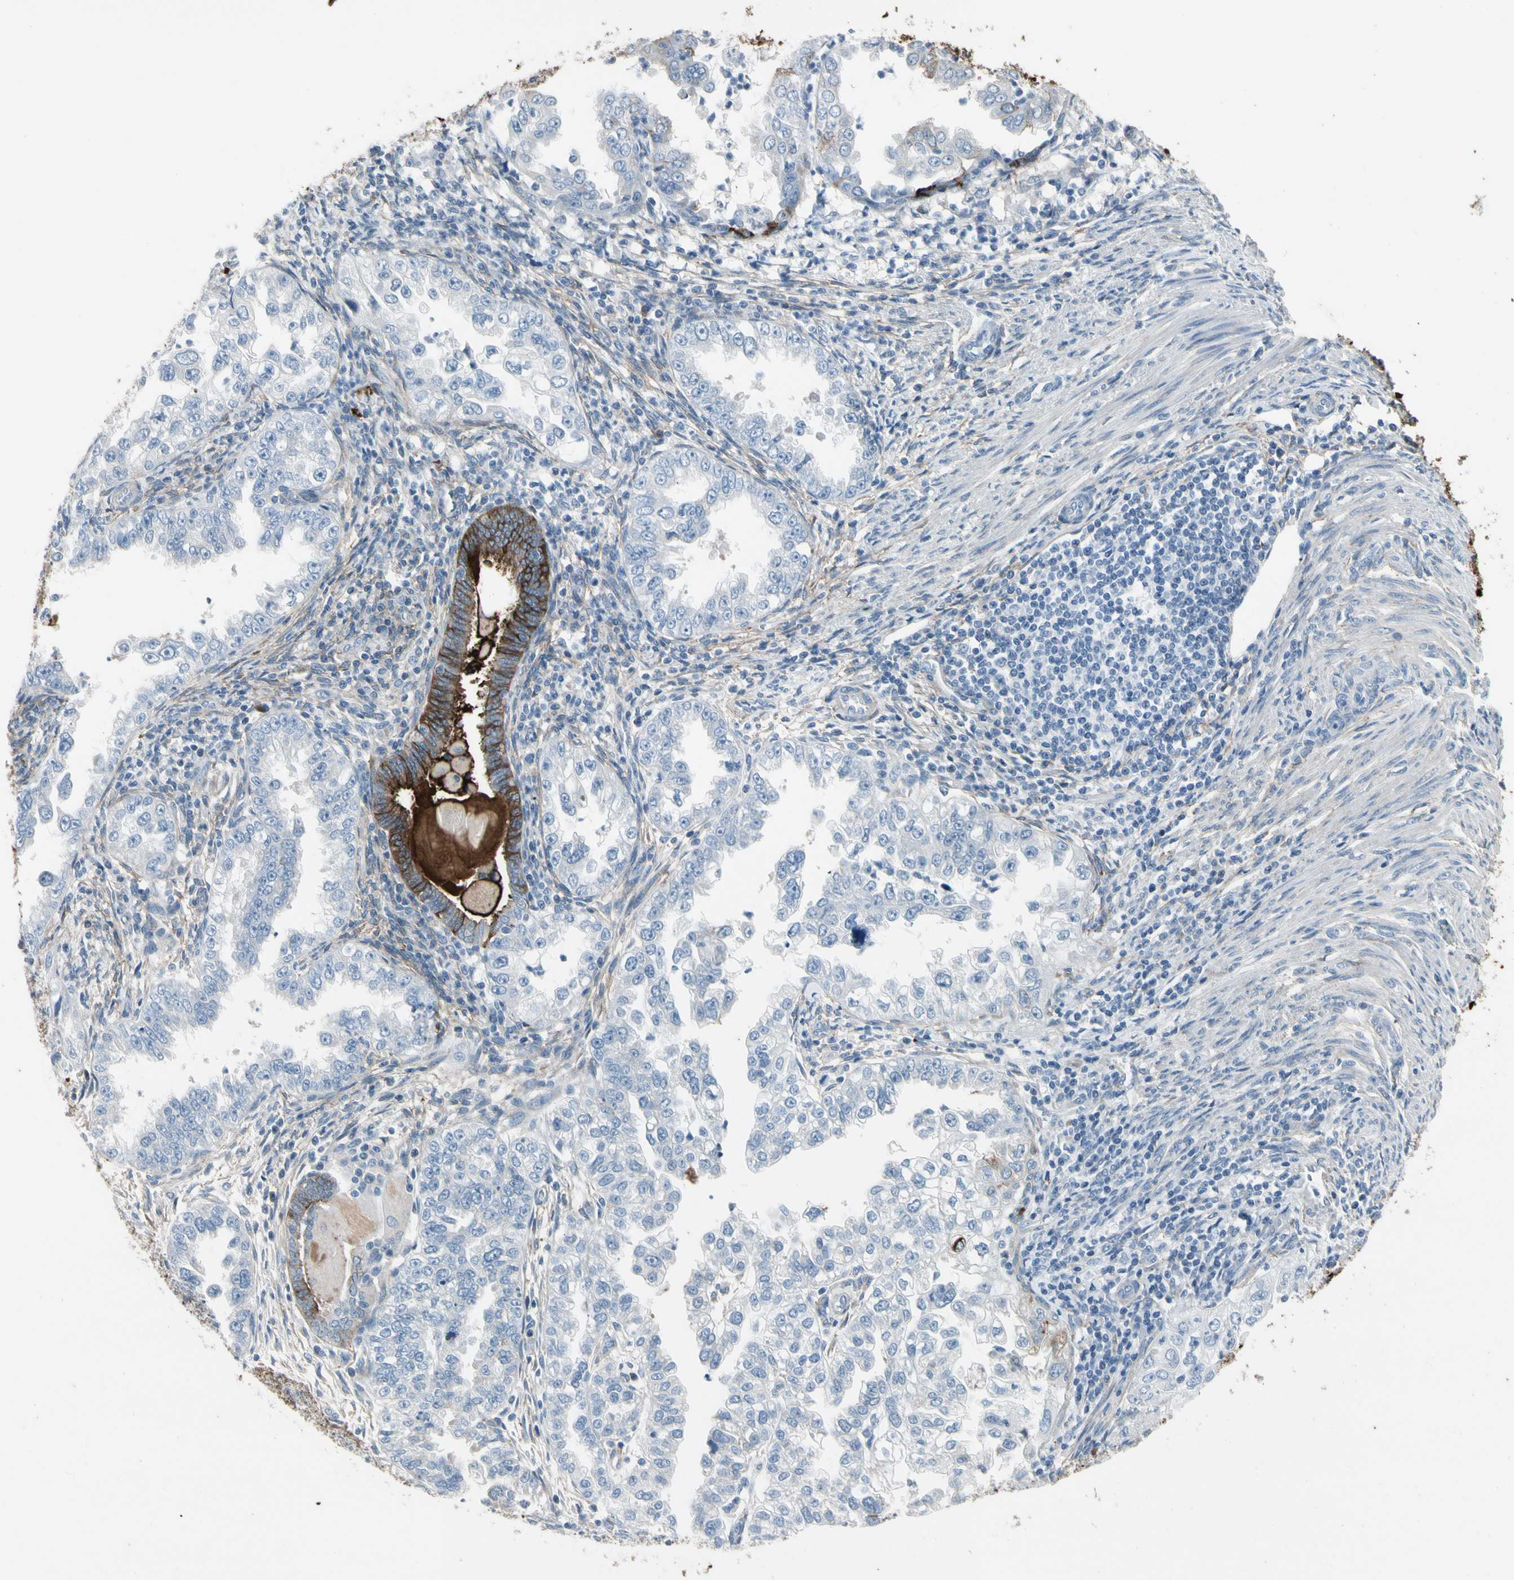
{"staining": {"intensity": "strong", "quantity": "<25%", "location": "cytoplasmic/membranous"}, "tissue": "endometrial cancer", "cell_type": "Tumor cells", "image_type": "cancer", "snomed": [{"axis": "morphology", "description": "Adenocarcinoma, NOS"}, {"axis": "topography", "description": "Endometrium"}], "caption": "Strong cytoplasmic/membranous protein expression is appreciated in about <25% of tumor cells in endometrial cancer (adenocarcinoma). The staining is performed using DAB brown chromogen to label protein expression. The nuclei are counter-stained blue using hematoxylin.", "gene": "PIGR", "patient": {"sex": "female", "age": 85}}